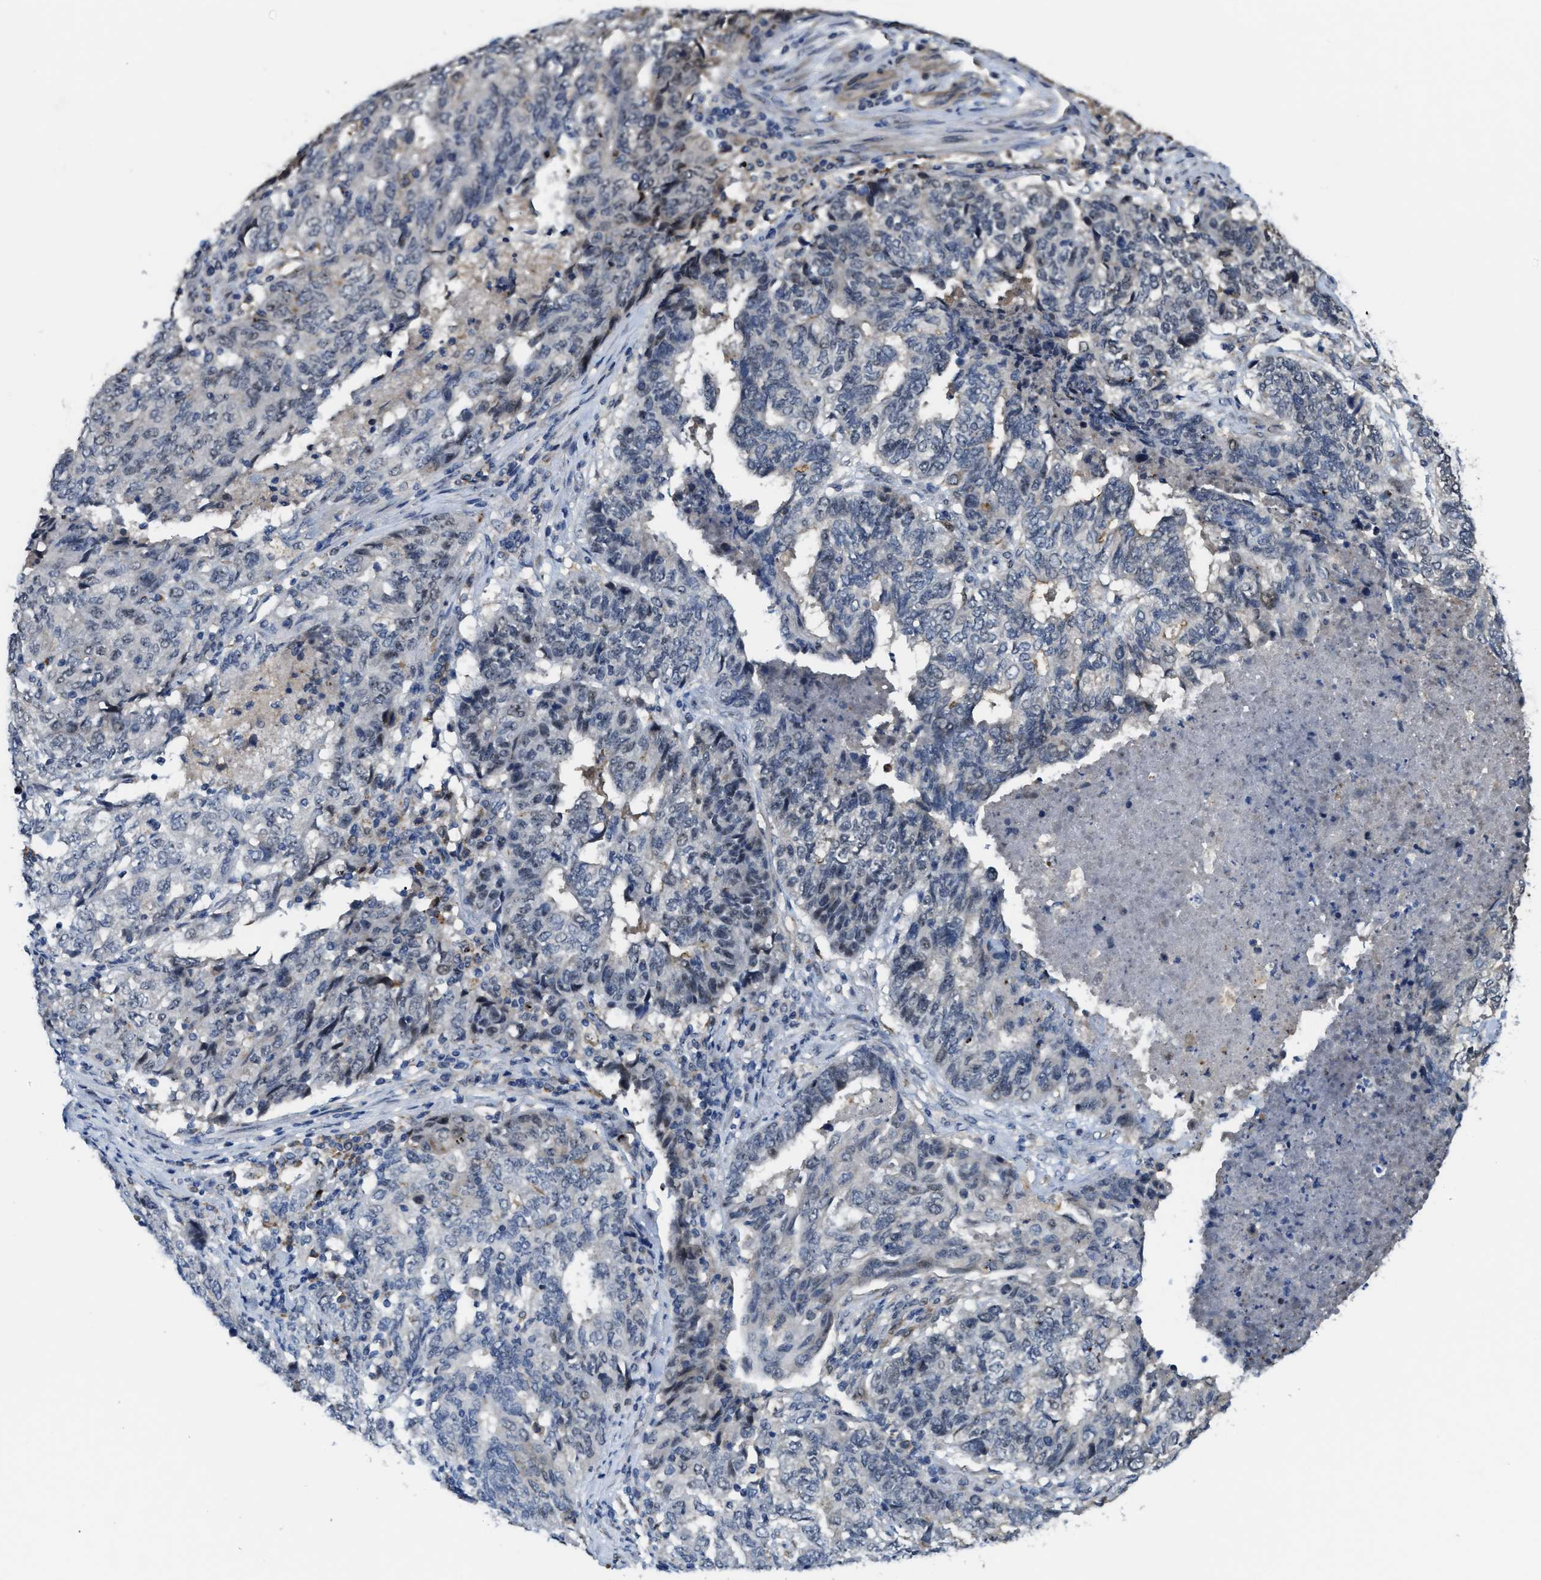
{"staining": {"intensity": "negative", "quantity": "none", "location": "none"}, "tissue": "endometrial cancer", "cell_type": "Tumor cells", "image_type": "cancer", "snomed": [{"axis": "morphology", "description": "Adenocarcinoma, NOS"}, {"axis": "topography", "description": "Endometrium"}], "caption": "DAB immunohistochemical staining of human endometrial cancer displays no significant expression in tumor cells.", "gene": "ZNF783", "patient": {"sex": "female", "age": 80}}